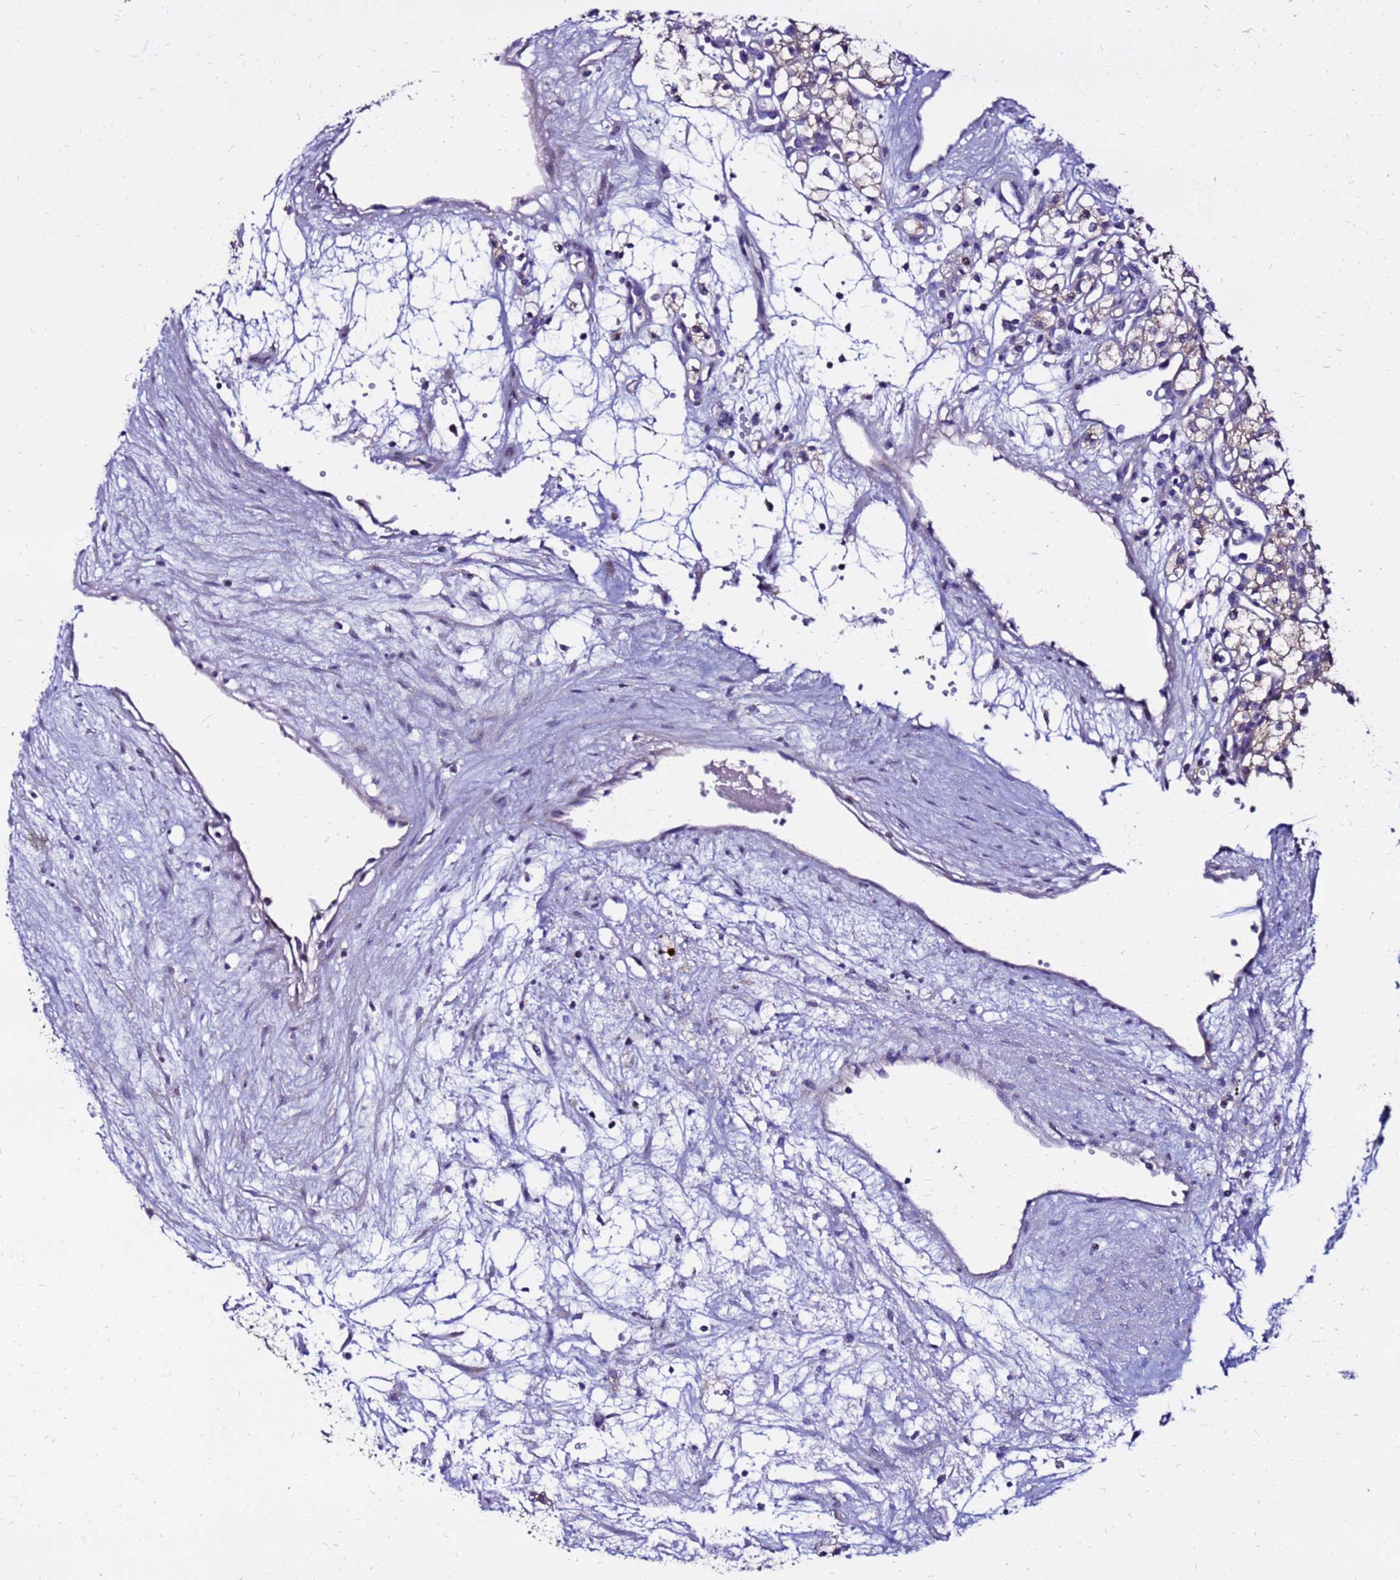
{"staining": {"intensity": "weak", "quantity": ">75%", "location": "cytoplasmic/membranous"}, "tissue": "renal cancer", "cell_type": "Tumor cells", "image_type": "cancer", "snomed": [{"axis": "morphology", "description": "Adenocarcinoma, NOS"}, {"axis": "topography", "description": "Kidney"}], "caption": "A brown stain labels weak cytoplasmic/membranous expression of a protein in renal adenocarcinoma tumor cells.", "gene": "ARHGEF5", "patient": {"sex": "male", "age": 59}}